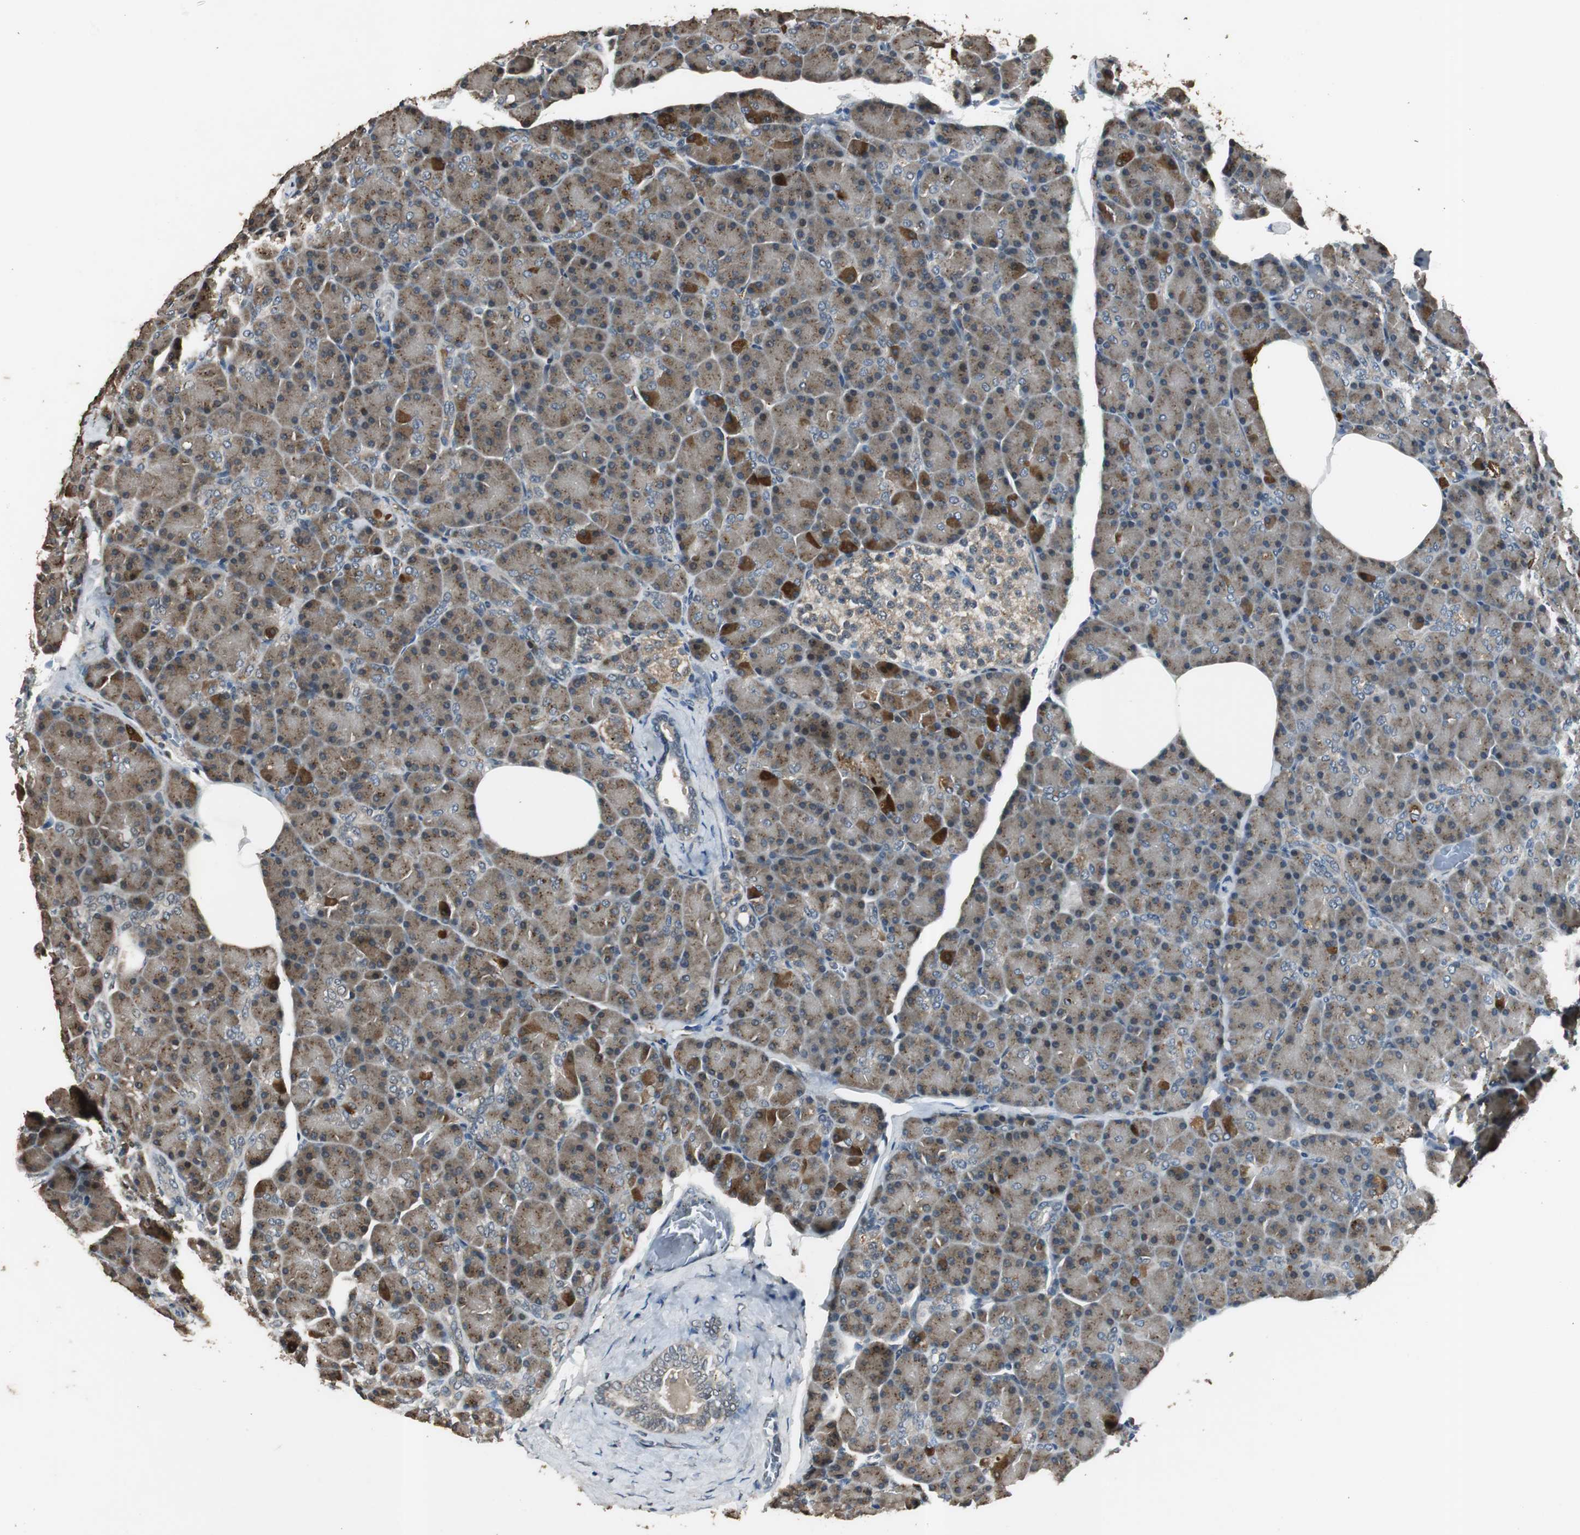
{"staining": {"intensity": "moderate", "quantity": ">75%", "location": "cytoplasmic/membranous"}, "tissue": "pancreas", "cell_type": "Exocrine glandular cells", "image_type": "normal", "snomed": [{"axis": "morphology", "description": "Normal tissue, NOS"}, {"axis": "topography", "description": "Pancreas"}], "caption": "High-power microscopy captured an immunohistochemistry (IHC) image of unremarkable pancreas, revealing moderate cytoplasmic/membranous staining in approximately >75% of exocrine glandular cells.", "gene": "BOLA1", "patient": {"sex": "female", "age": 43}}